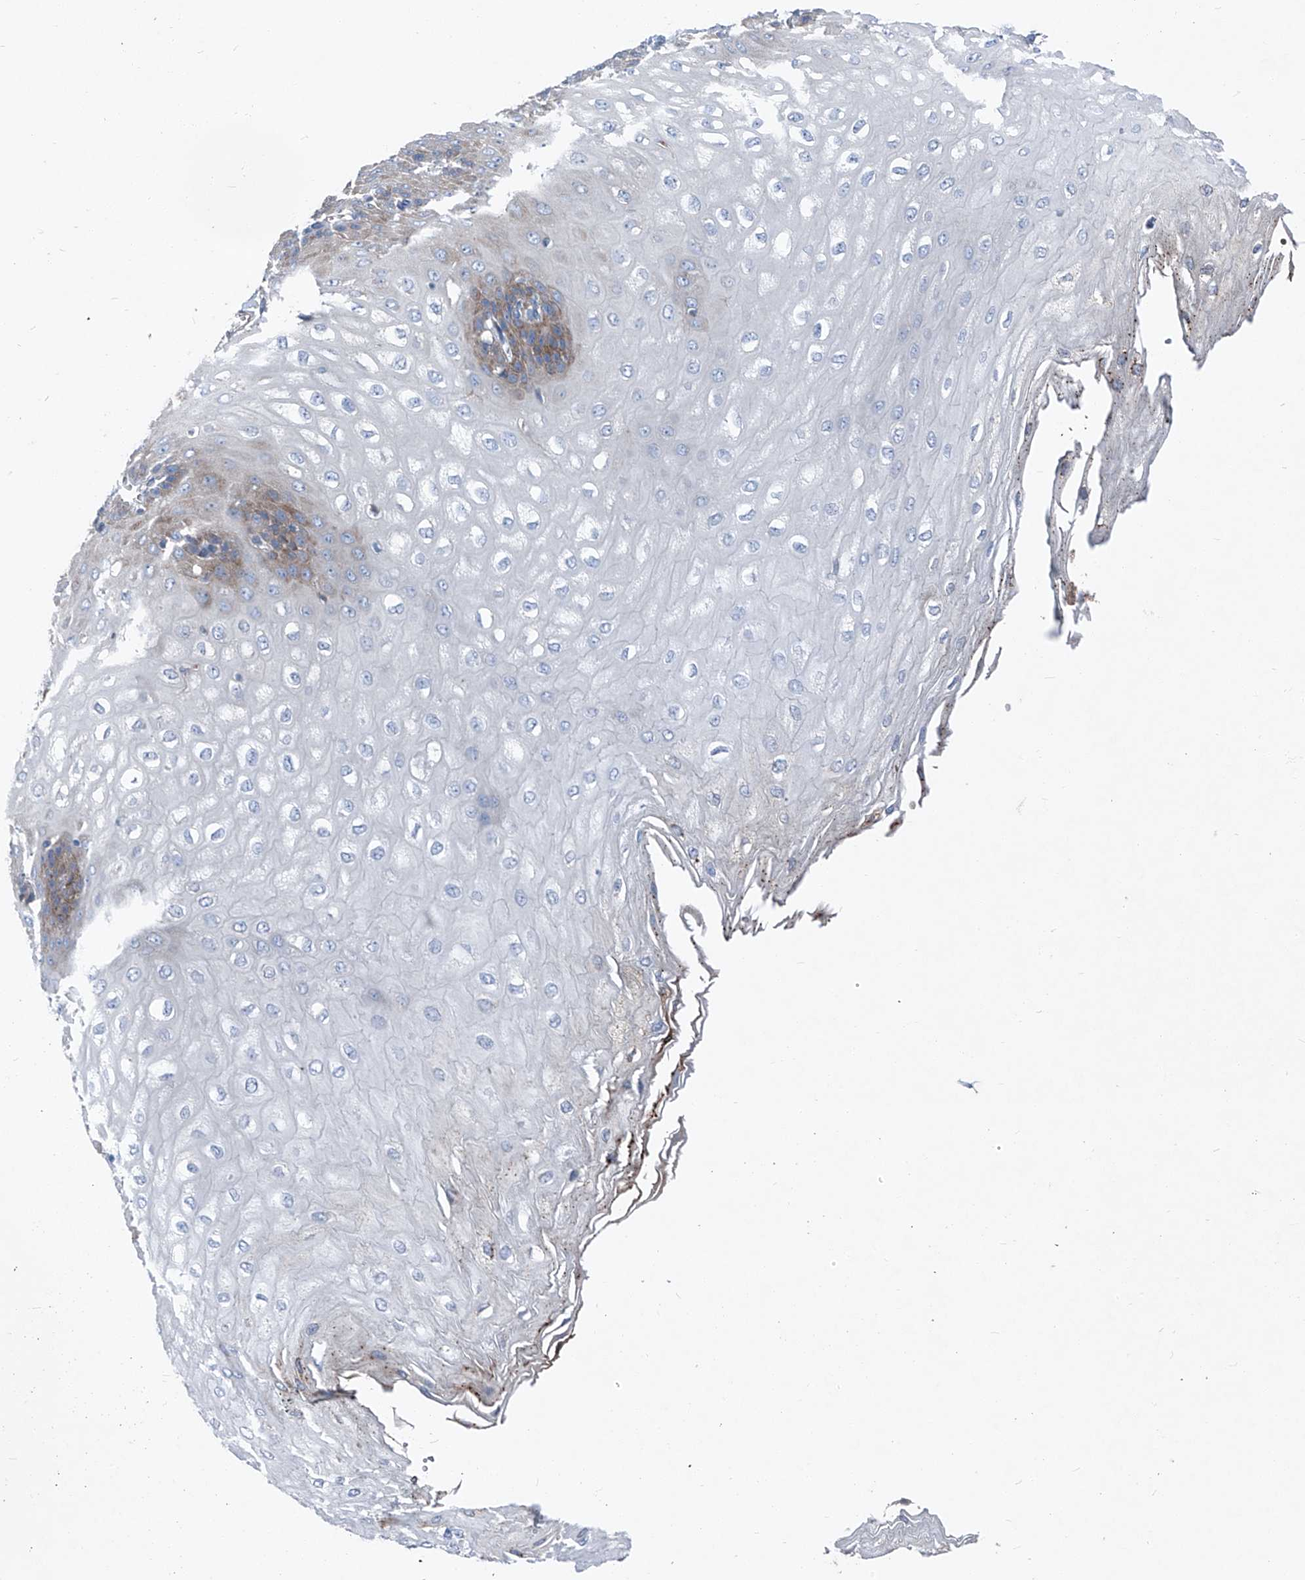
{"staining": {"intensity": "strong", "quantity": "25%-75%", "location": "cytoplasmic/membranous"}, "tissue": "esophagus", "cell_type": "Squamous epithelial cells", "image_type": "normal", "snomed": [{"axis": "morphology", "description": "Normal tissue, NOS"}, {"axis": "topography", "description": "Esophagus"}], "caption": "Immunohistochemical staining of normal human esophagus exhibits high levels of strong cytoplasmic/membranous expression in approximately 25%-75% of squamous epithelial cells.", "gene": "IFI27", "patient": {"sex": "male", "age": 60}}